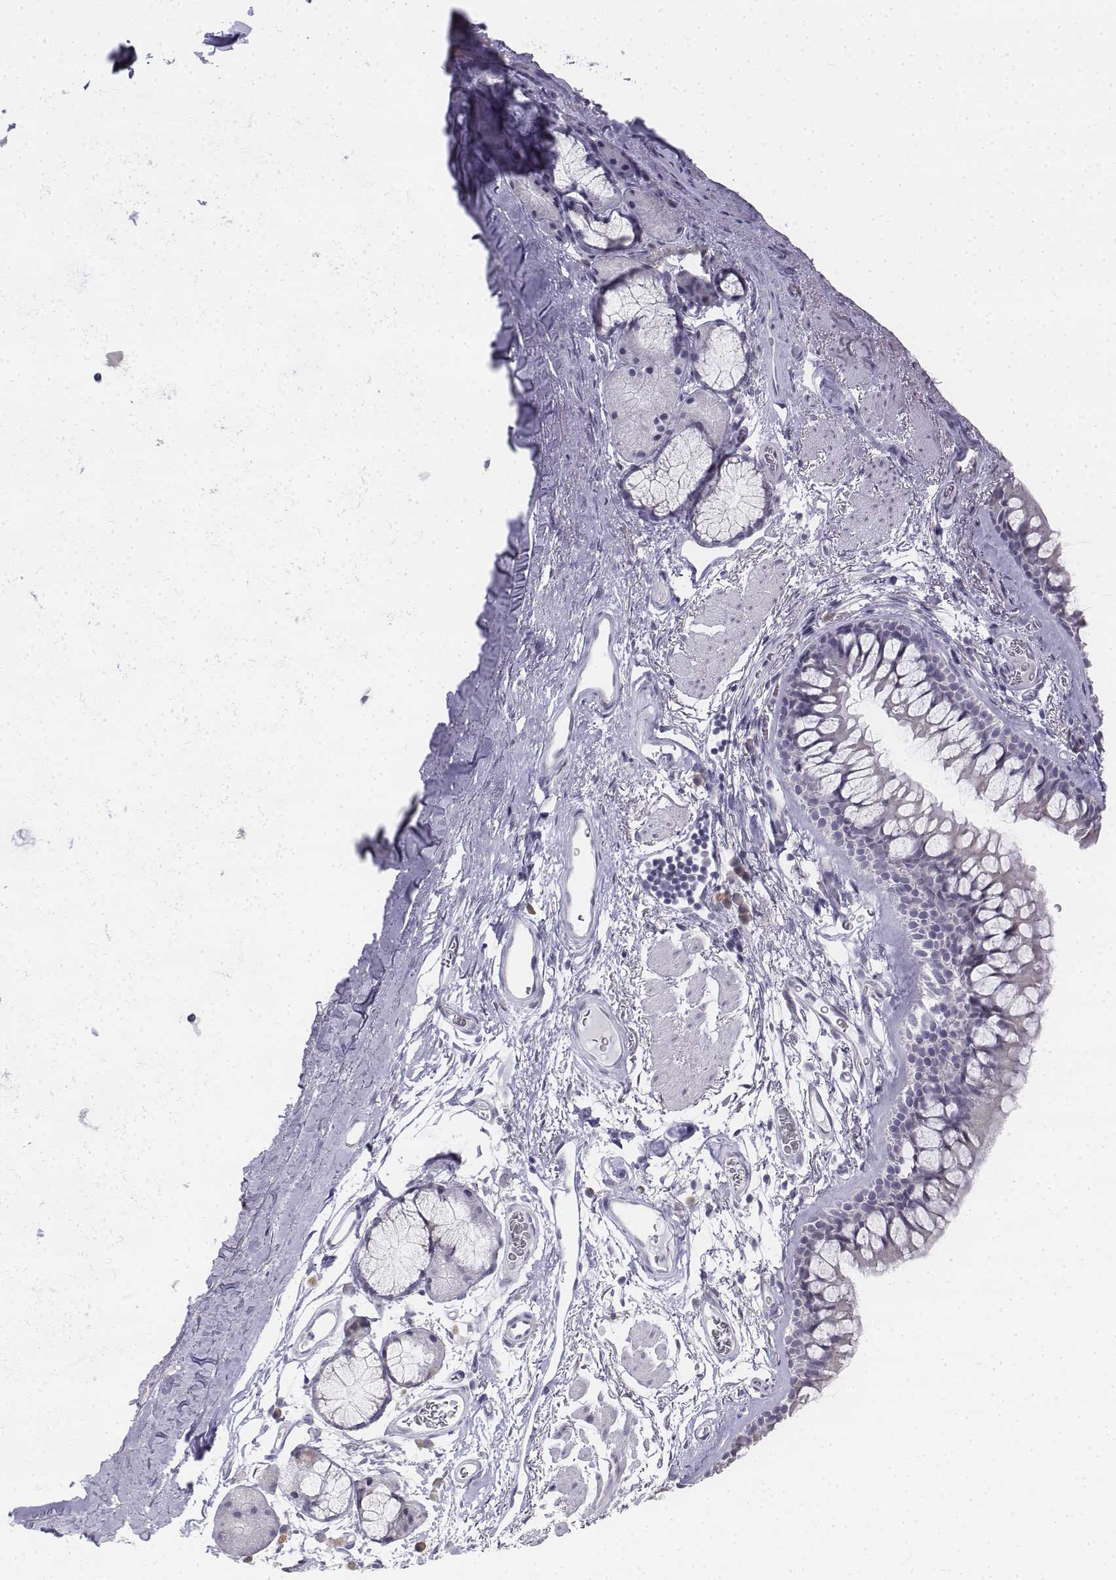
{"staining": {"intensity": "negative", "quantity": "none", "location": "none"}, "tissue": "bronchus", "cell_type": "Respiratory epithelial cells", "image_type": "normal", "snomed": [{"axis": "morphology", "description": "Normal tissue, NOS"}, {"axis": "topography", "description": "Cartilage tissue"}, {"axis": "topography", "description": "Bronchus"}], "caption": "Immunohistochemical staining of benign human bronchus reveals no significant positivity in respiratory epithelial cells.", "gene": "PENK", "patient": {"sex": "female", "age": 79}}